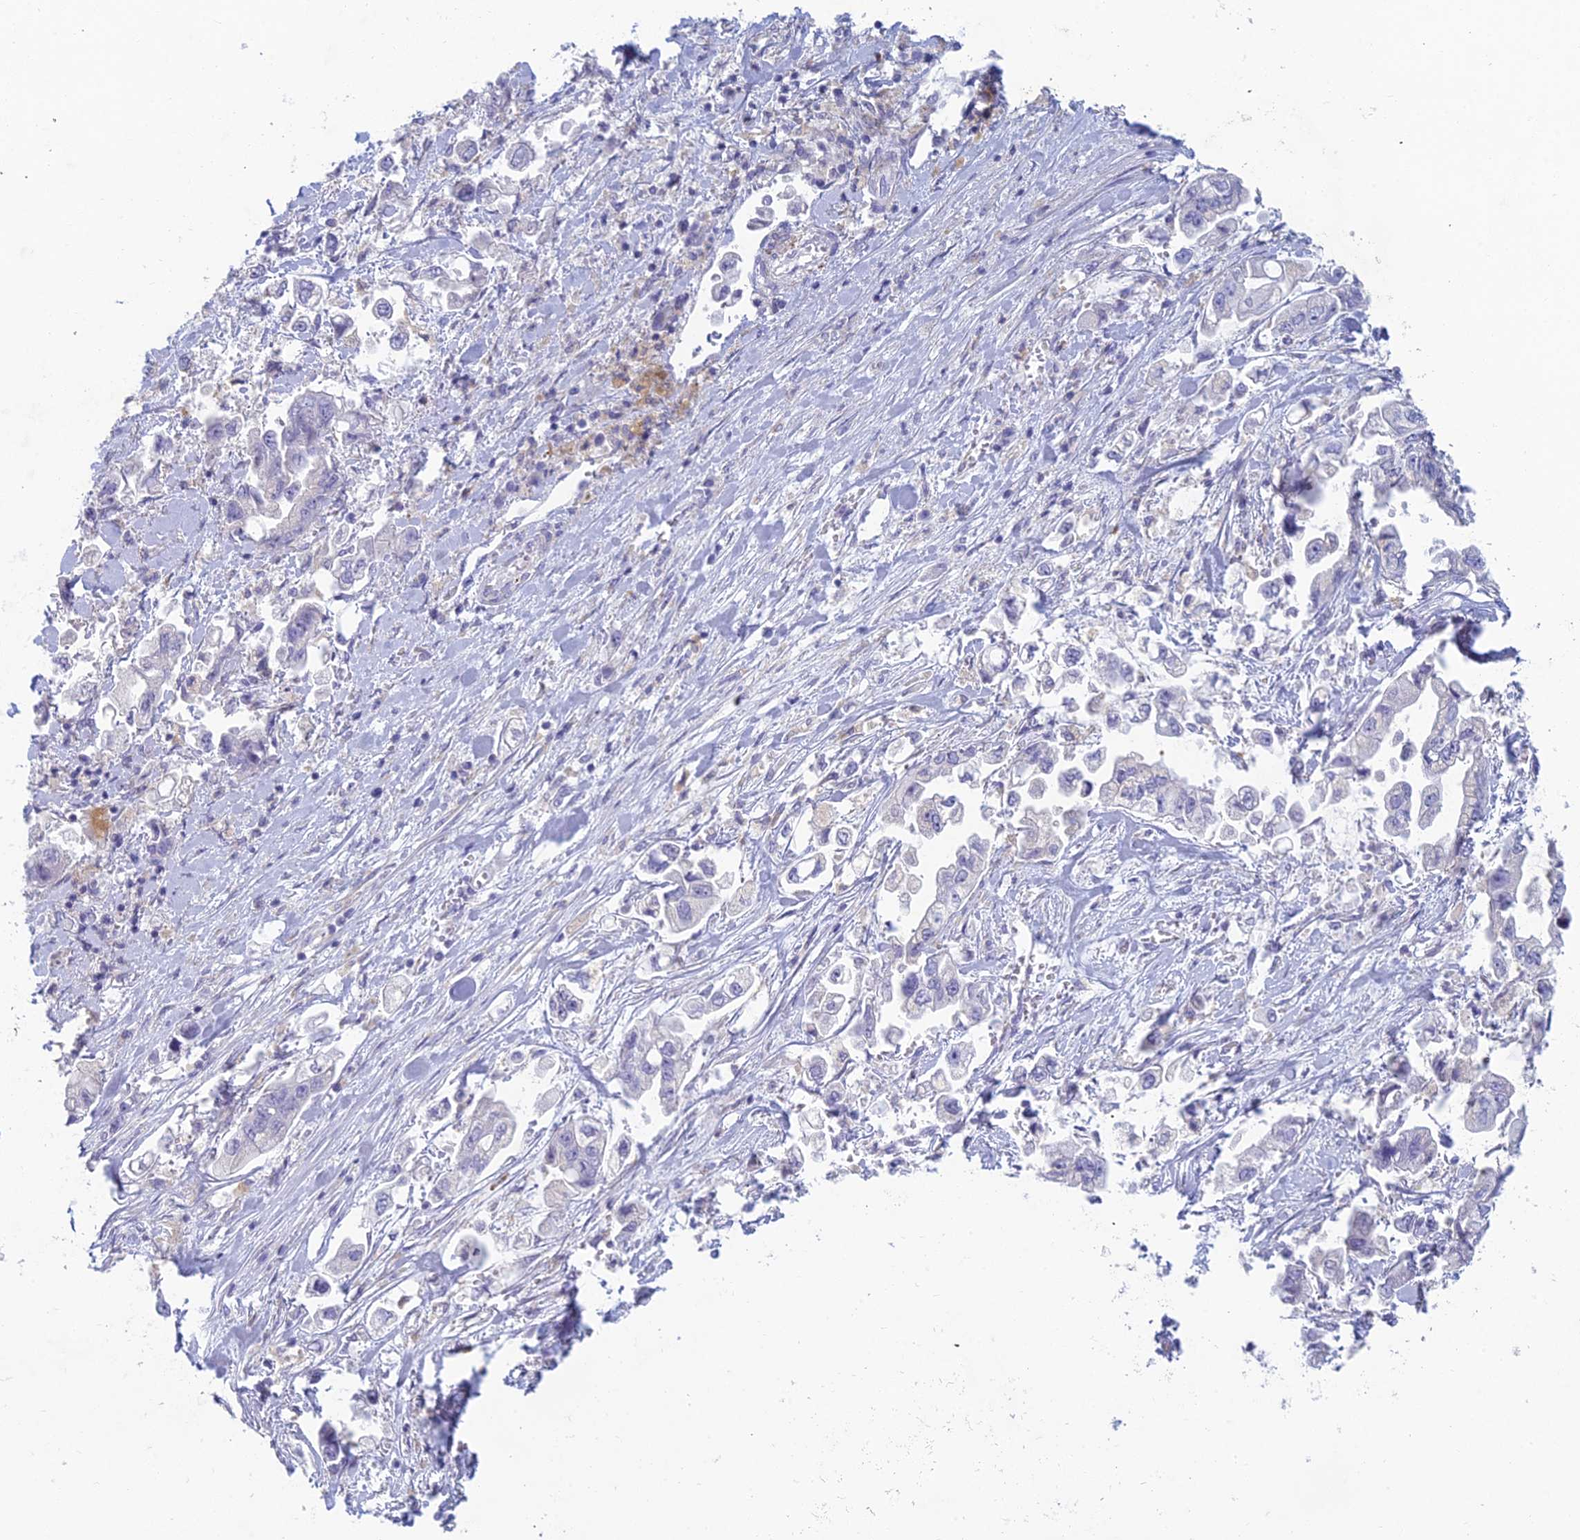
{"staining": {"intensity": "negative", "quantity": "none", "location": "none"}, "tissue": "stomach cancer", "cell_type": "Tumor cells", "image_type": "cancer", "snomed": [{"axis": "morphology", "description": "Adenocarcinoma, NOS"}, {"axis": "topography", "description": "Stomach"}], "caption": "Stomach adenocarcinoma was stained to show a protein in brown. There is no significant staining in tumor cells.", "gene": "FERD3L", "patient": {"sex": "male", "age": 62}}